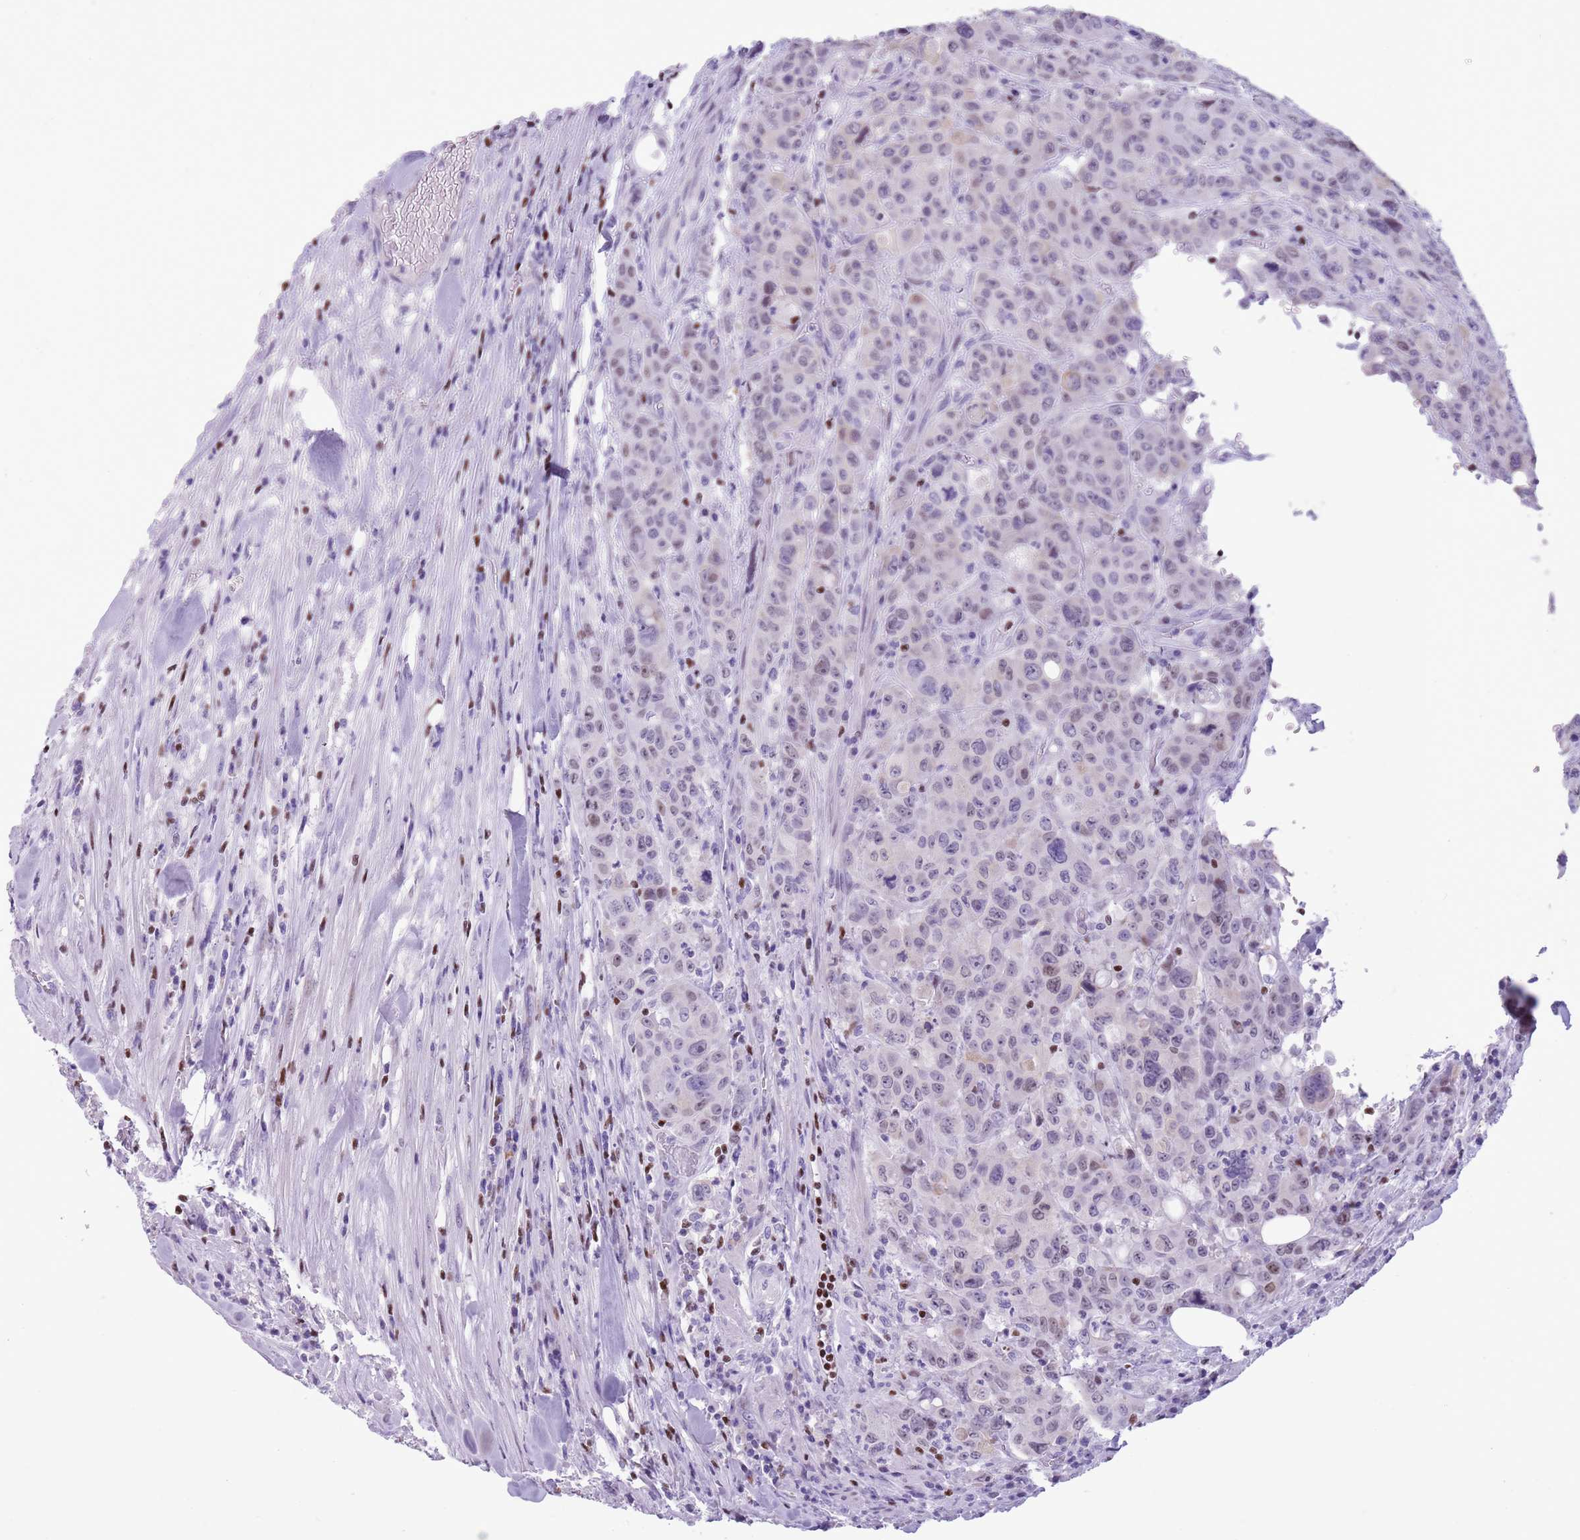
{"staining": {"intensity": "weak", "quantity": "<25%", "location": "nuclear"}, "tissue": "colorectal cancer", "cell_type": "Tumor cells", "image_type": "cancer", "snomed": [{"axis": "morphology", "description": "Adenocarcinoma, NOS"}, {"axis": "topography", "description": "Colon"}], "caption": "DAB (3,3'-diaminobenzidine) immunohistochemical staining of adenocarcinoma (colorectal) reveals no significant staining in tumor cells.", "gene": "BCL11B", "patient": {"sex": "male", "age": 62}}